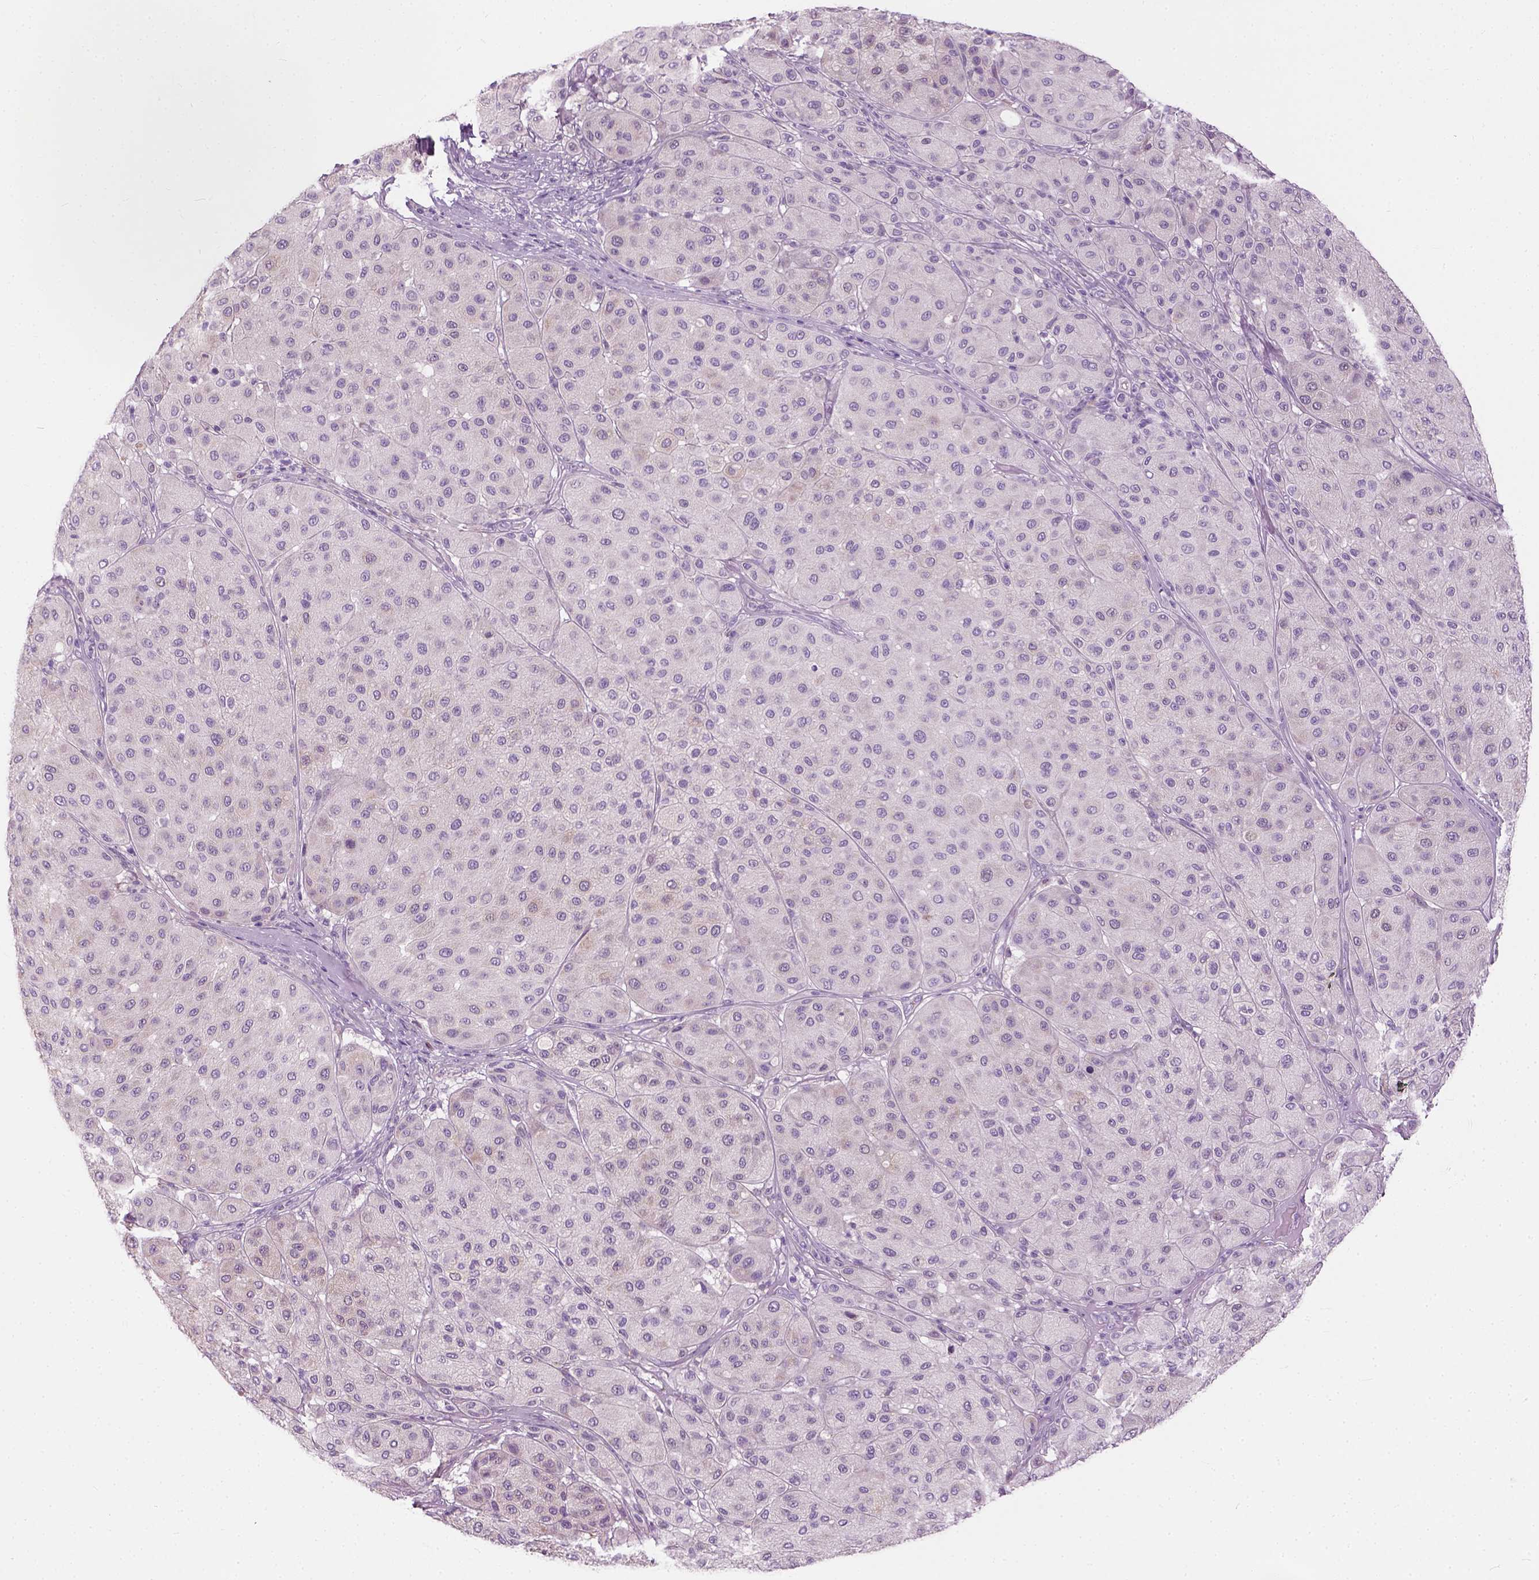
{"staining": {"intensity": "negative", "quantity": "none", "location": "none"}, "tissue": "melanoma", "cell_type": "Tumor cells", "image_type": "cancer", "snomed": [{"axis": "morphology", "description": "Malignant melanoma, Metastatic site"}, {"axis": "topography", "description": "Smooth muscle"}], "caption": "A histopathology image of malignant melanoma (metastatic site) stained for a protein reveals no brown staining in tumor cells. The staining is performed using DAB (3,3'-diaminobenzidine) brown chromogen with nuclei counter-stained in using hematoxylin.", "gene": "TRIM72", "patient": {"sex": "male", "age": 41}}